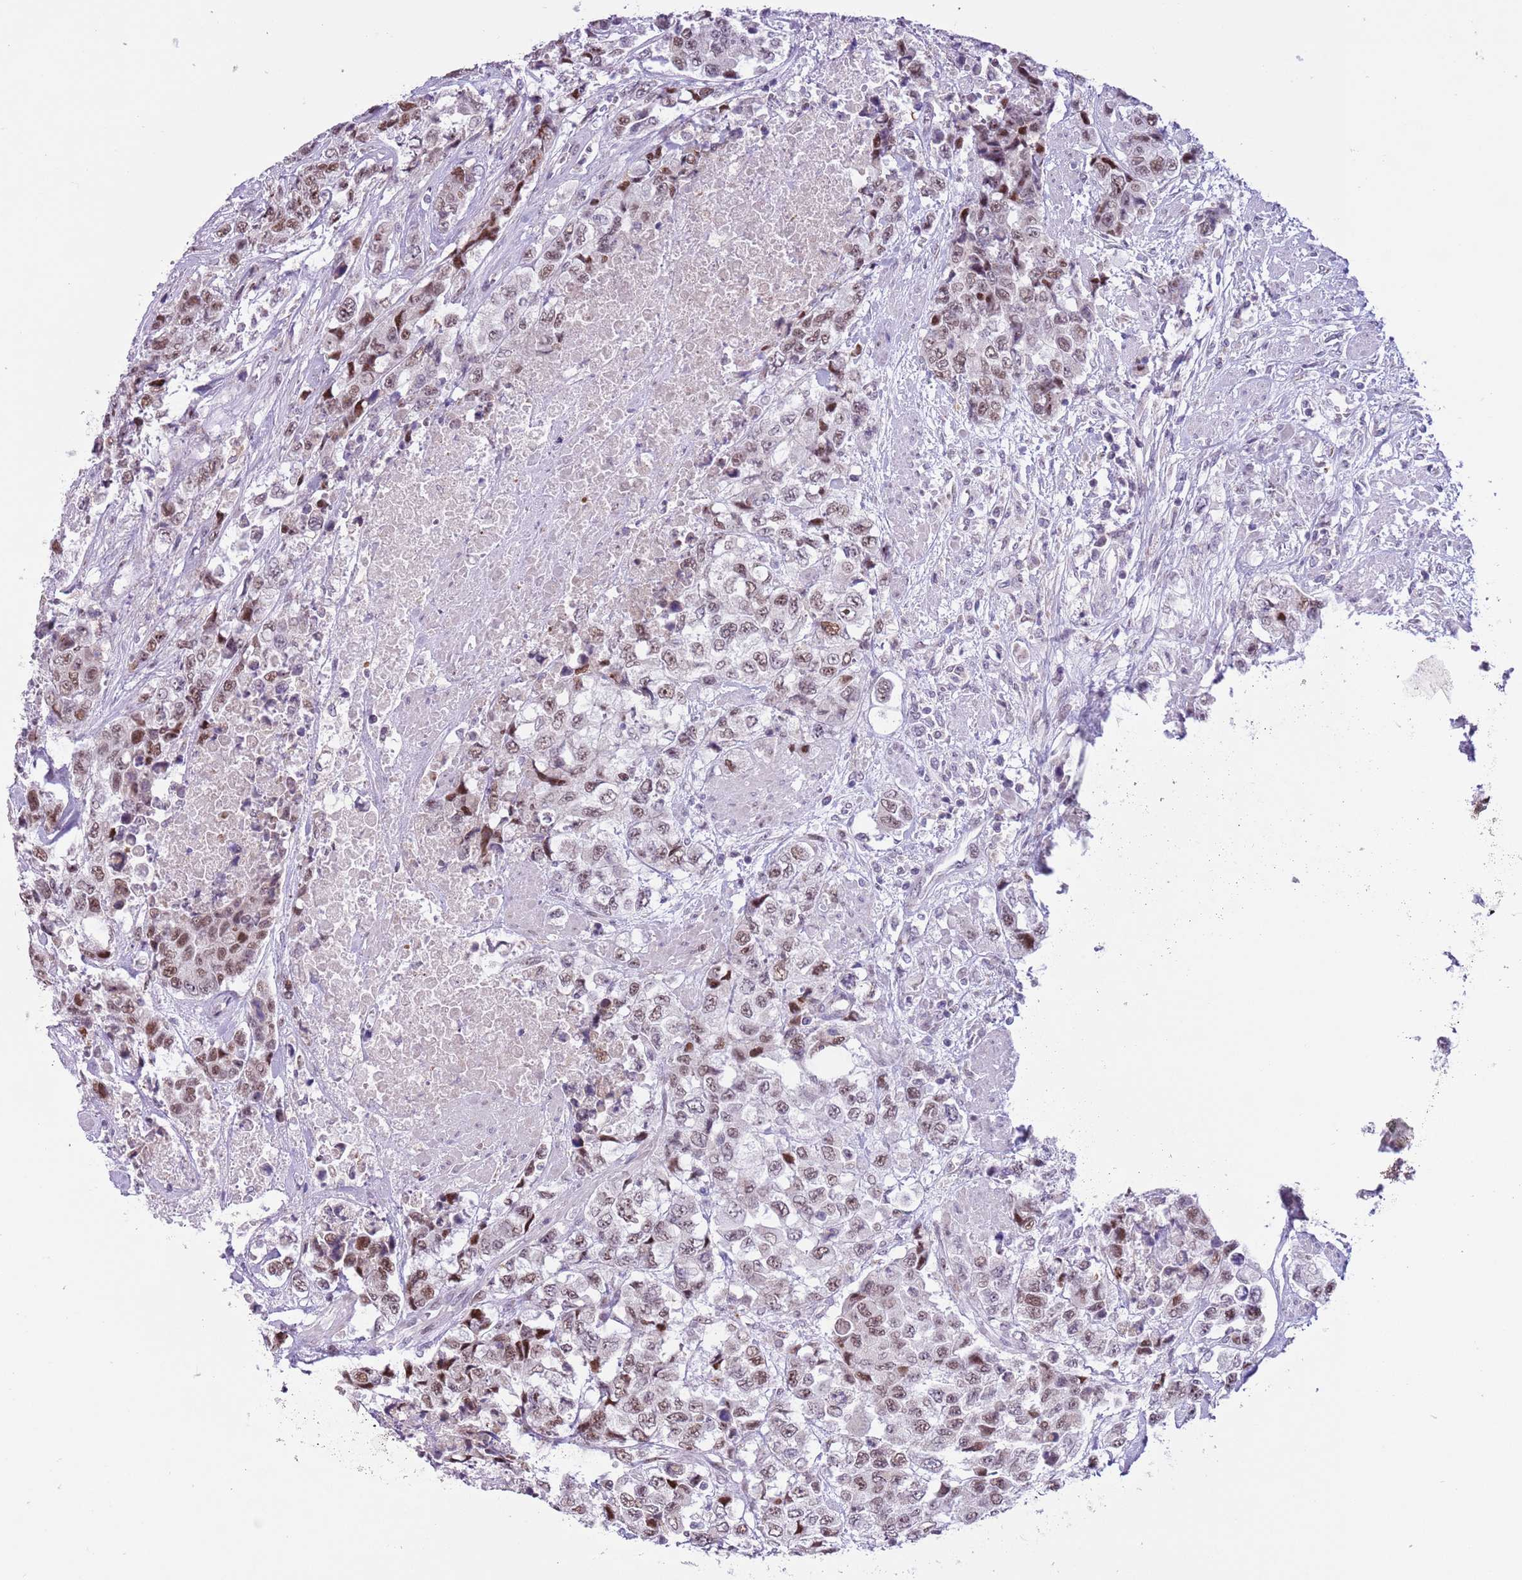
{"staining": {"intensity": "moderate", "quantity": "25%-75%", "location": "nuclear"}, "tissue": "urothelial cancer", "cell_type": "Tumor cells", "image_type": "cancer", "snomed": [{"axis": "morphology", "description": "Urothelial carcinoma, High grade"}, {"axis": "topography", "description": "Urinary bladder"}], "caption": "Urothelial cancer stained for a protein (brown) displays moderate nuclear positive staining in about 25%-75% of tumor cells.", "gene": "ZNF576", "patient": {"sex": "female", "age": 78}}